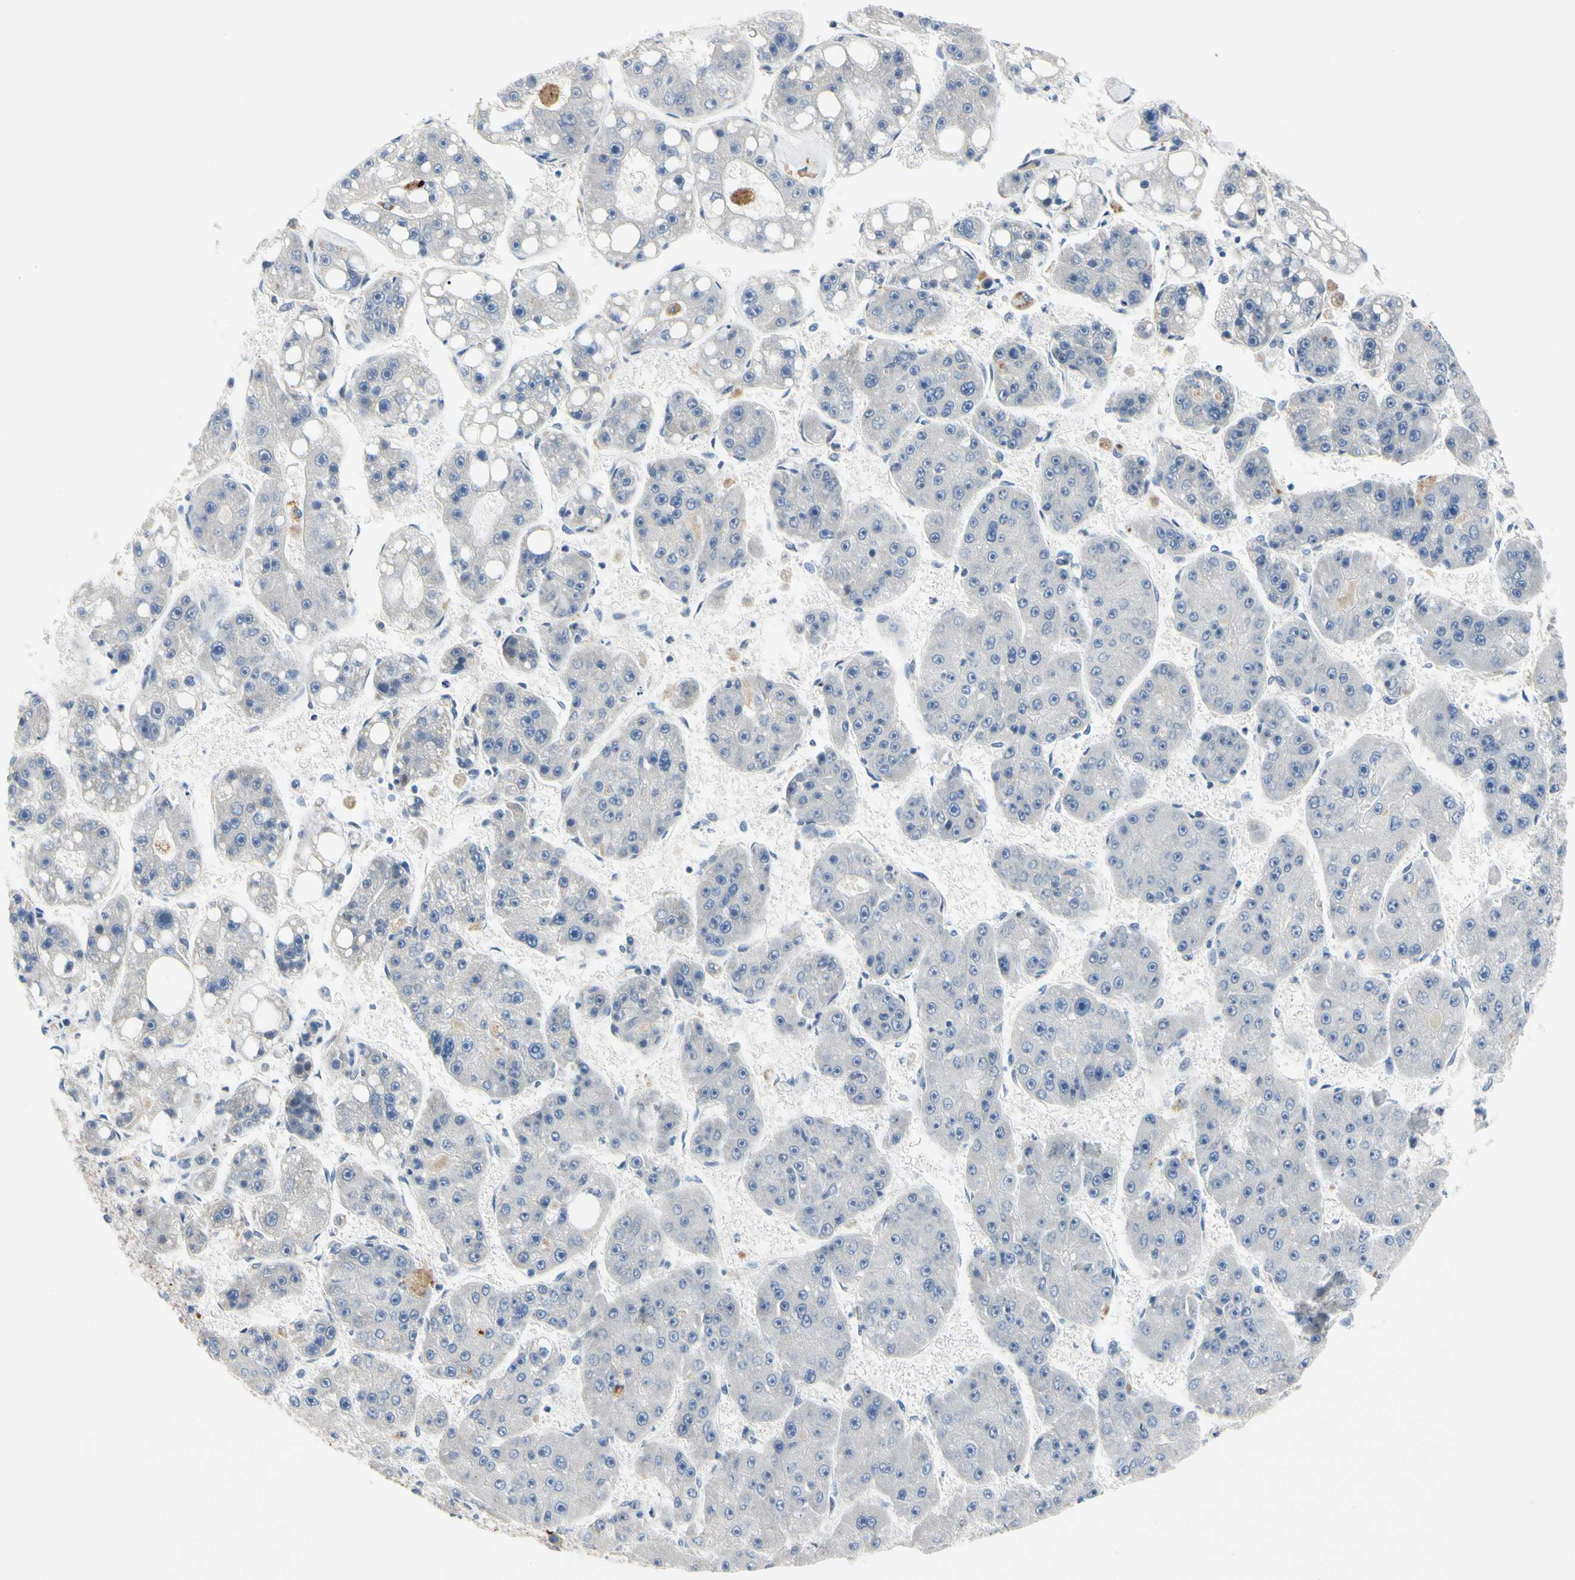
{"staining": {"intensity": "negative", "quantity": "none", "location": "none"}, "tissue": "liver cancer", "cell_type": "Tumor cells", "image_type": "cancer", "snomed": [{"axis": "morphology", "description": "Carcinoma, Hepatocellular, NOS"}, {"axis": "topography", "description": "Liver"}], "caption": "Immunohistochemistry histopathology image of human hepatocellular carcinoma (liver) stained for a protein (brown), which reveals no staining in tumor cells.", "gene": "RETSAT", "patient": {"sex": "female", "age": 61}}